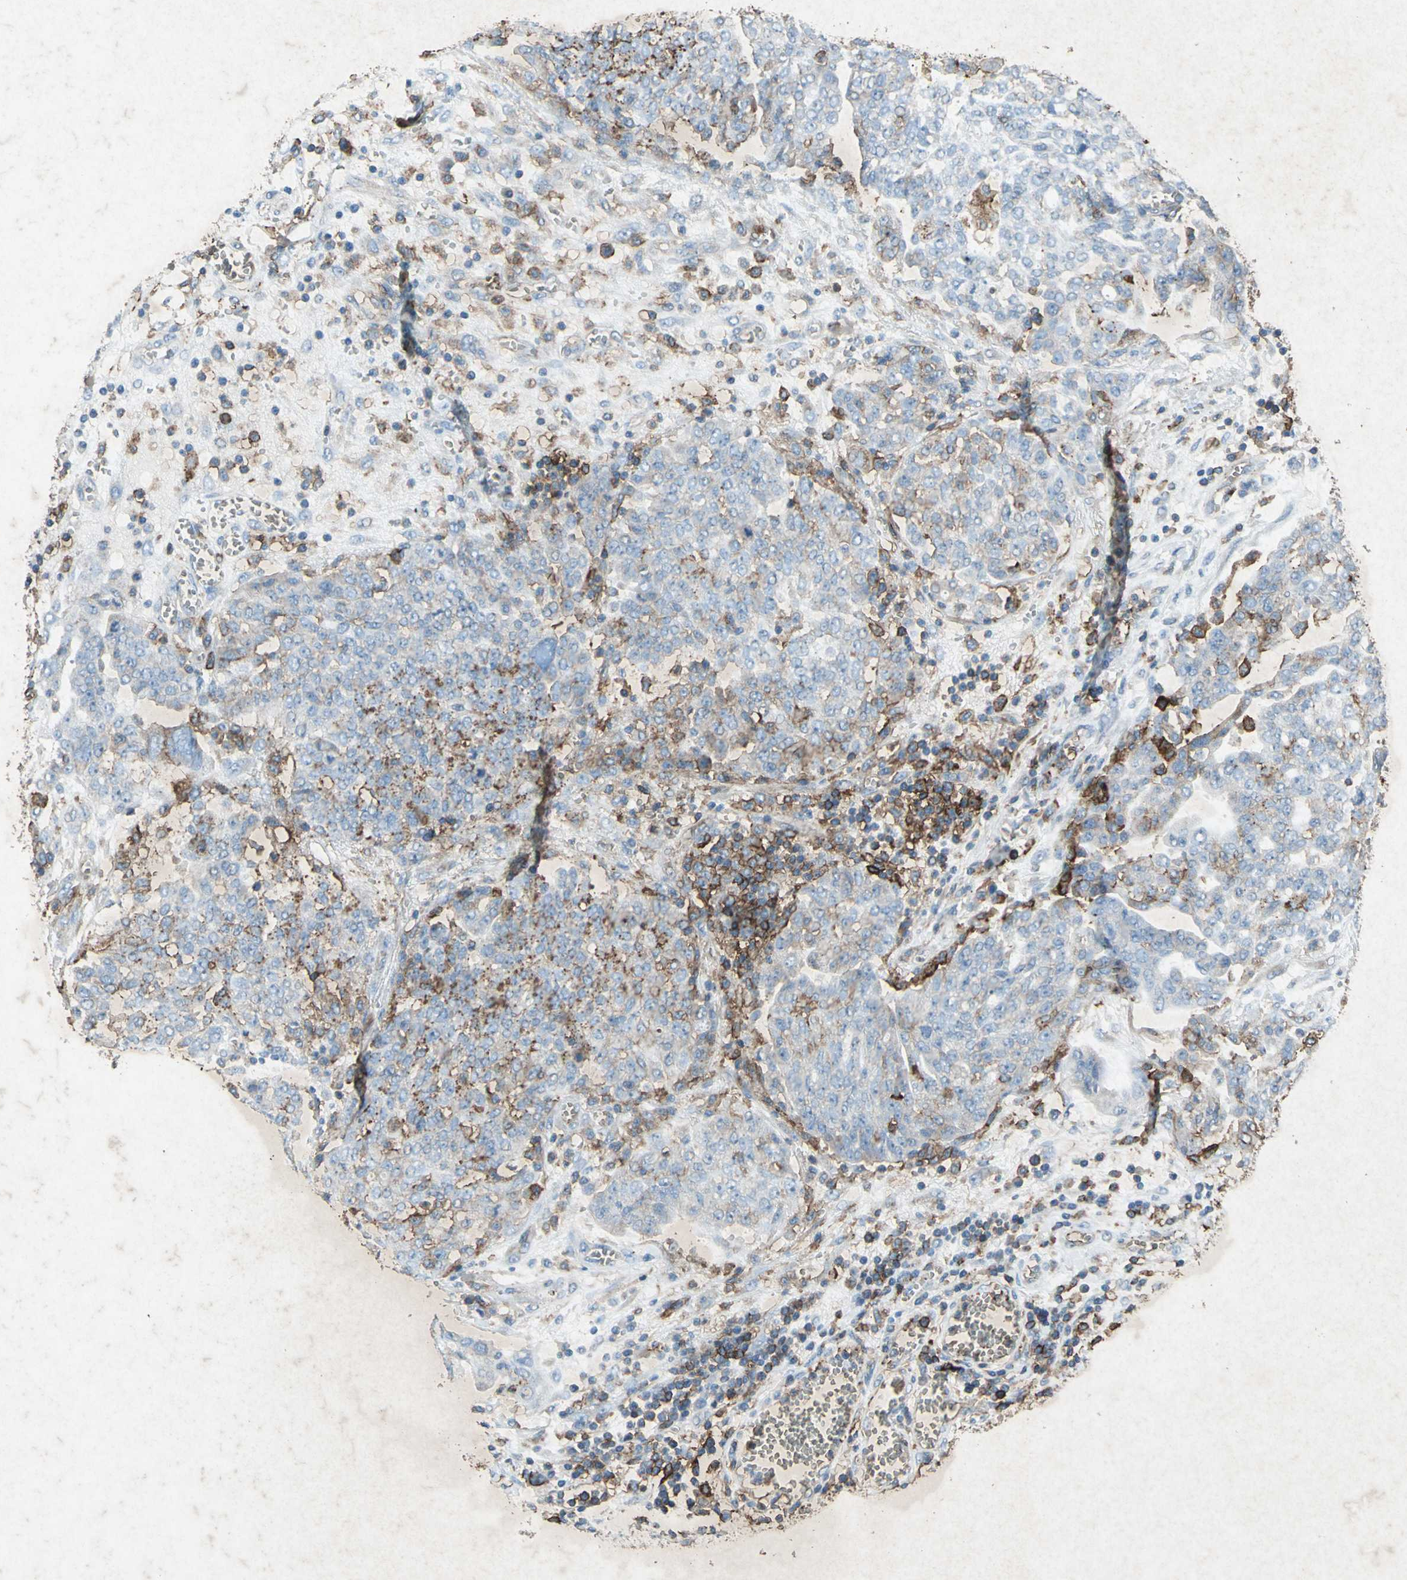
{"staining": {"intensity": "strong", "quantity": "<25%", "location": "cytoplasmic/membranous"}, "tissue": "ovarian cancer", "cell_type": "Tumor cells", "image_type": "cancer", "snomed": [{"axis": "morphology", "description": "Cystadenocarcinoma, serous, NOS"}, {"axis": "topography", "description": "Soft tissue"}, {"axis": "topography", "description": "Ovary"}], "caption": "The image demonstrates immunohistochemical staining of ovarian cancer (serous cystadenocarcinoma). There is strong cytoplasmic/membranous positivity is identified in about <25% of tumor cells.", "gene": "CCR6", "patient": {"sex": "female", "age": 57}}